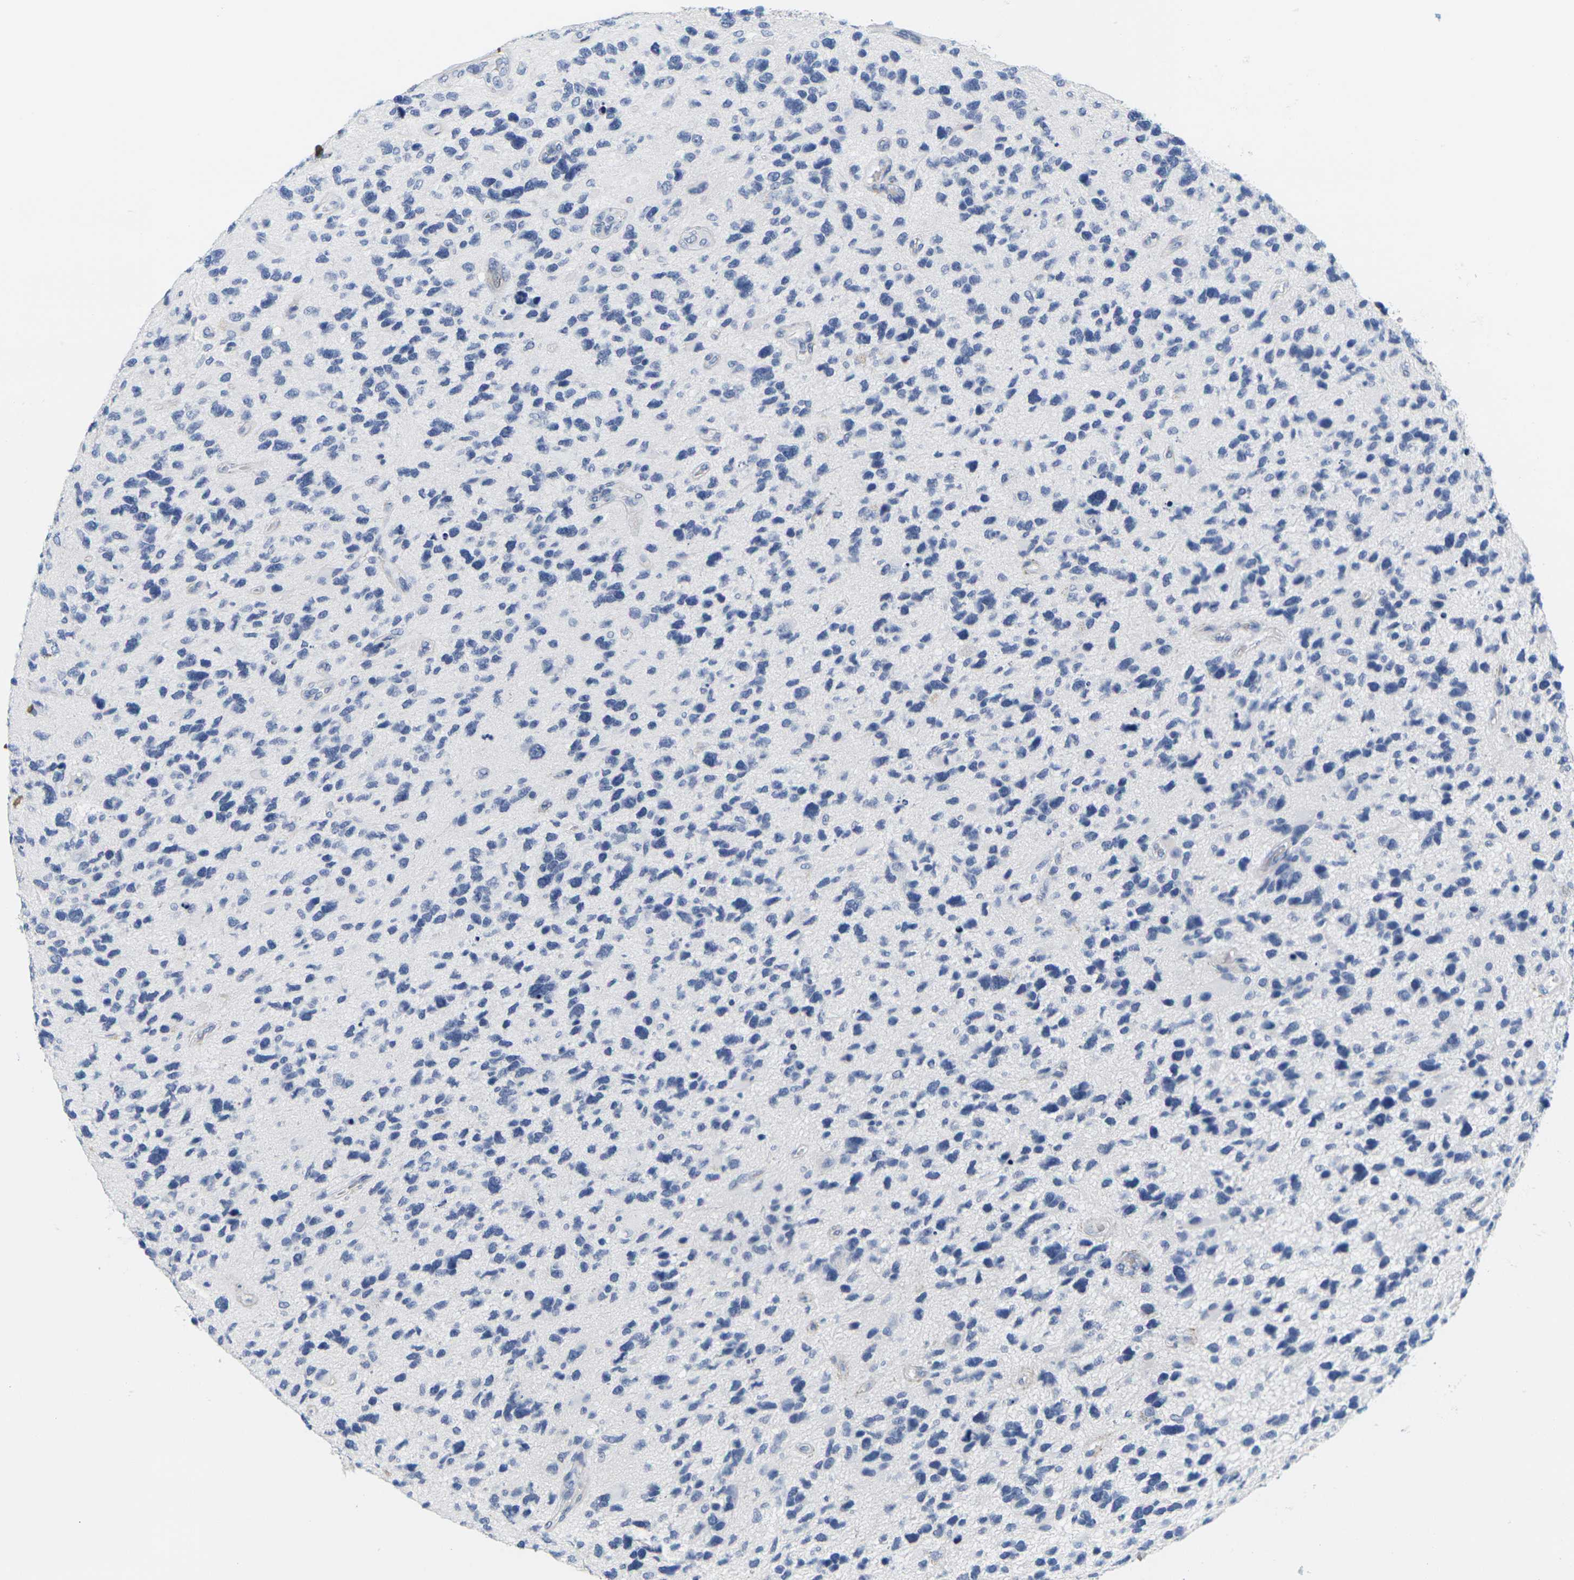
{"staining": {"intensity": "negative", "quantity": "none", "location": "none"}, "tissue": "glioma", "cell_type": "Tumor cells", "image_type": "cancer", "snomed": [{"axis": "morphology", "description": "Glioma, malignant, High grade"}, {"axis": "topography", "description": "Brain"}], "caption": "IHC image of human malignant glioma (high-grade) stained for a protein (brown), which displays no positivity in tumor cells.", "gene": "HLA-DOB", "patient": {"sex": "female", "age": 58}}